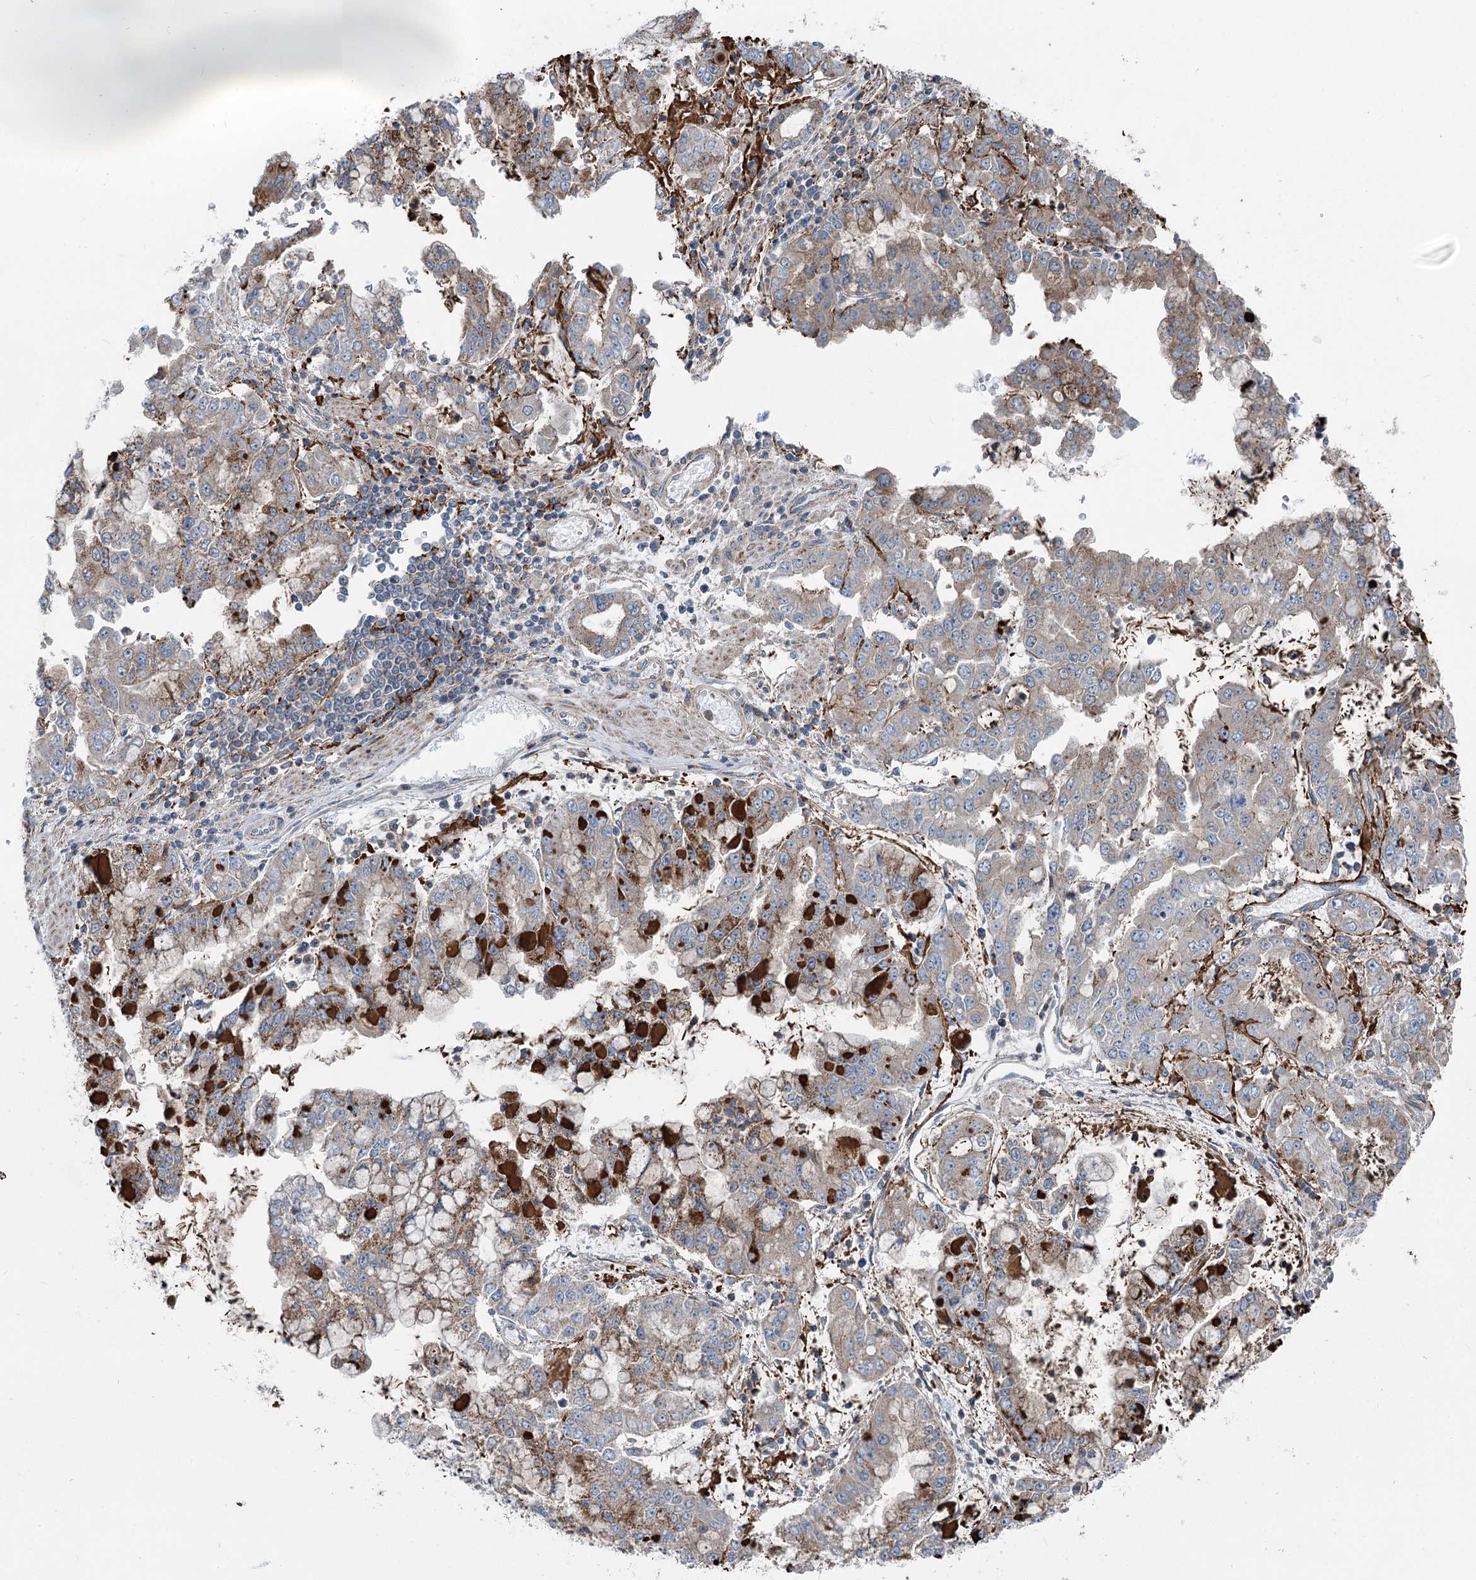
{"staining": {"intensity": "weak", "quantity": "25%-75%", "location": "cytoplasmic/membranous"}, "tissue": "stomach cancer", "cell_type": "Tumor cells", "image_type": "cancer", "snomed": [{"axis": "morphology", "description": "Adenocarcinoma, NOS"}, {"axis": "topography", "description": "Stomach"}], "caption": "Stomach cancer stained with a brown dye demonstrates weak cytoplasmic/membranous positive expression in approximately 25%-75% of tumor cells.", "gene": "MARK2", "patient": {"sex": "male", "age": 76}}